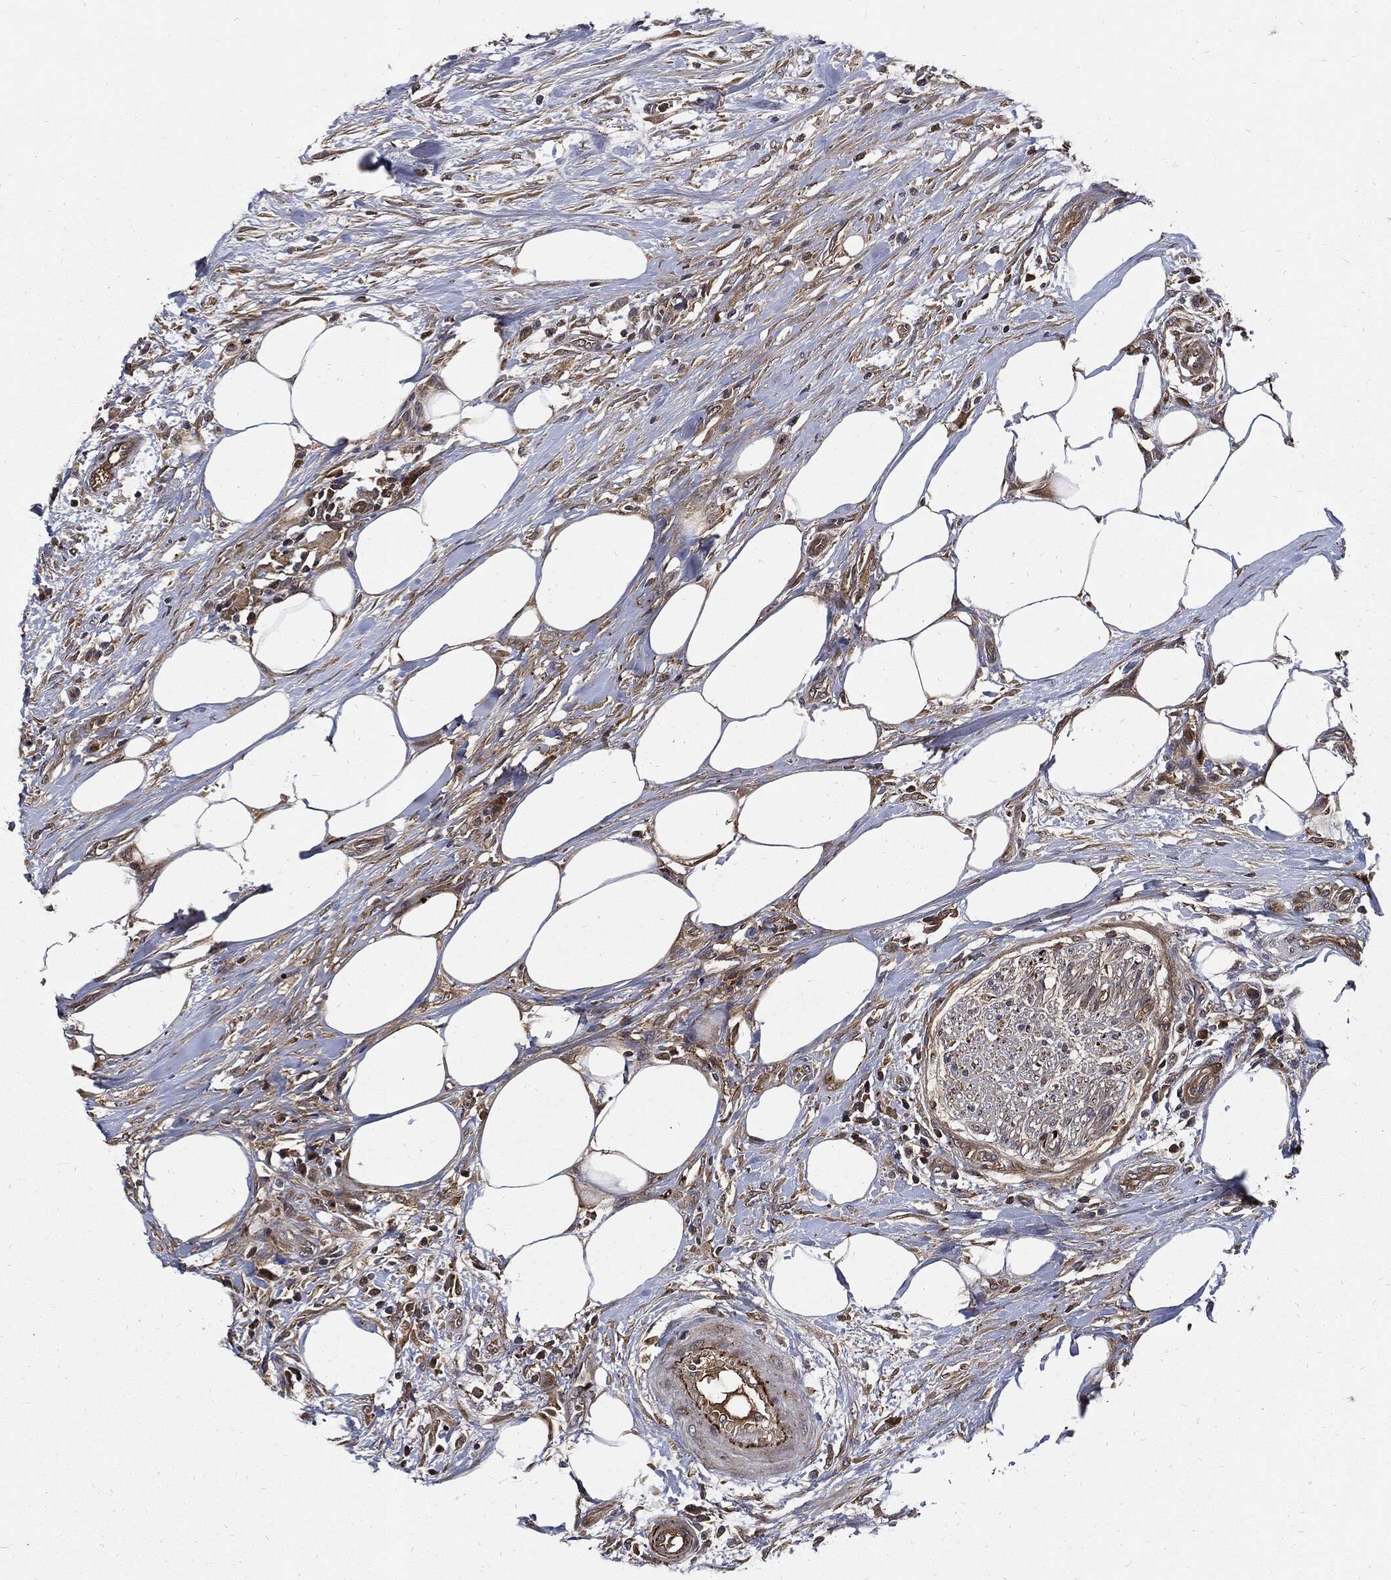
{"staining": {"intensity": "moderate", "quantity": "25%-75%", "location": "cytoplasmic/membranous"}, "tissue": "urothelial cancer", "cell_type": "Tumor cells", "image_type": "cancer", "snomed": [{"axis": "morphology", "description": "Urothelial carcinoma, High grade"}, {"axis": "topography", "description": "Urinary bladder"}], "caption": "Urothelial cancer stained with a brown dye demonstrates moderate cytoplasmic/membranous positive positivity in approximately 25%-75% of tumor cells.", "gene": "CLU", "patient": {"sex": "male", "age": 35}}